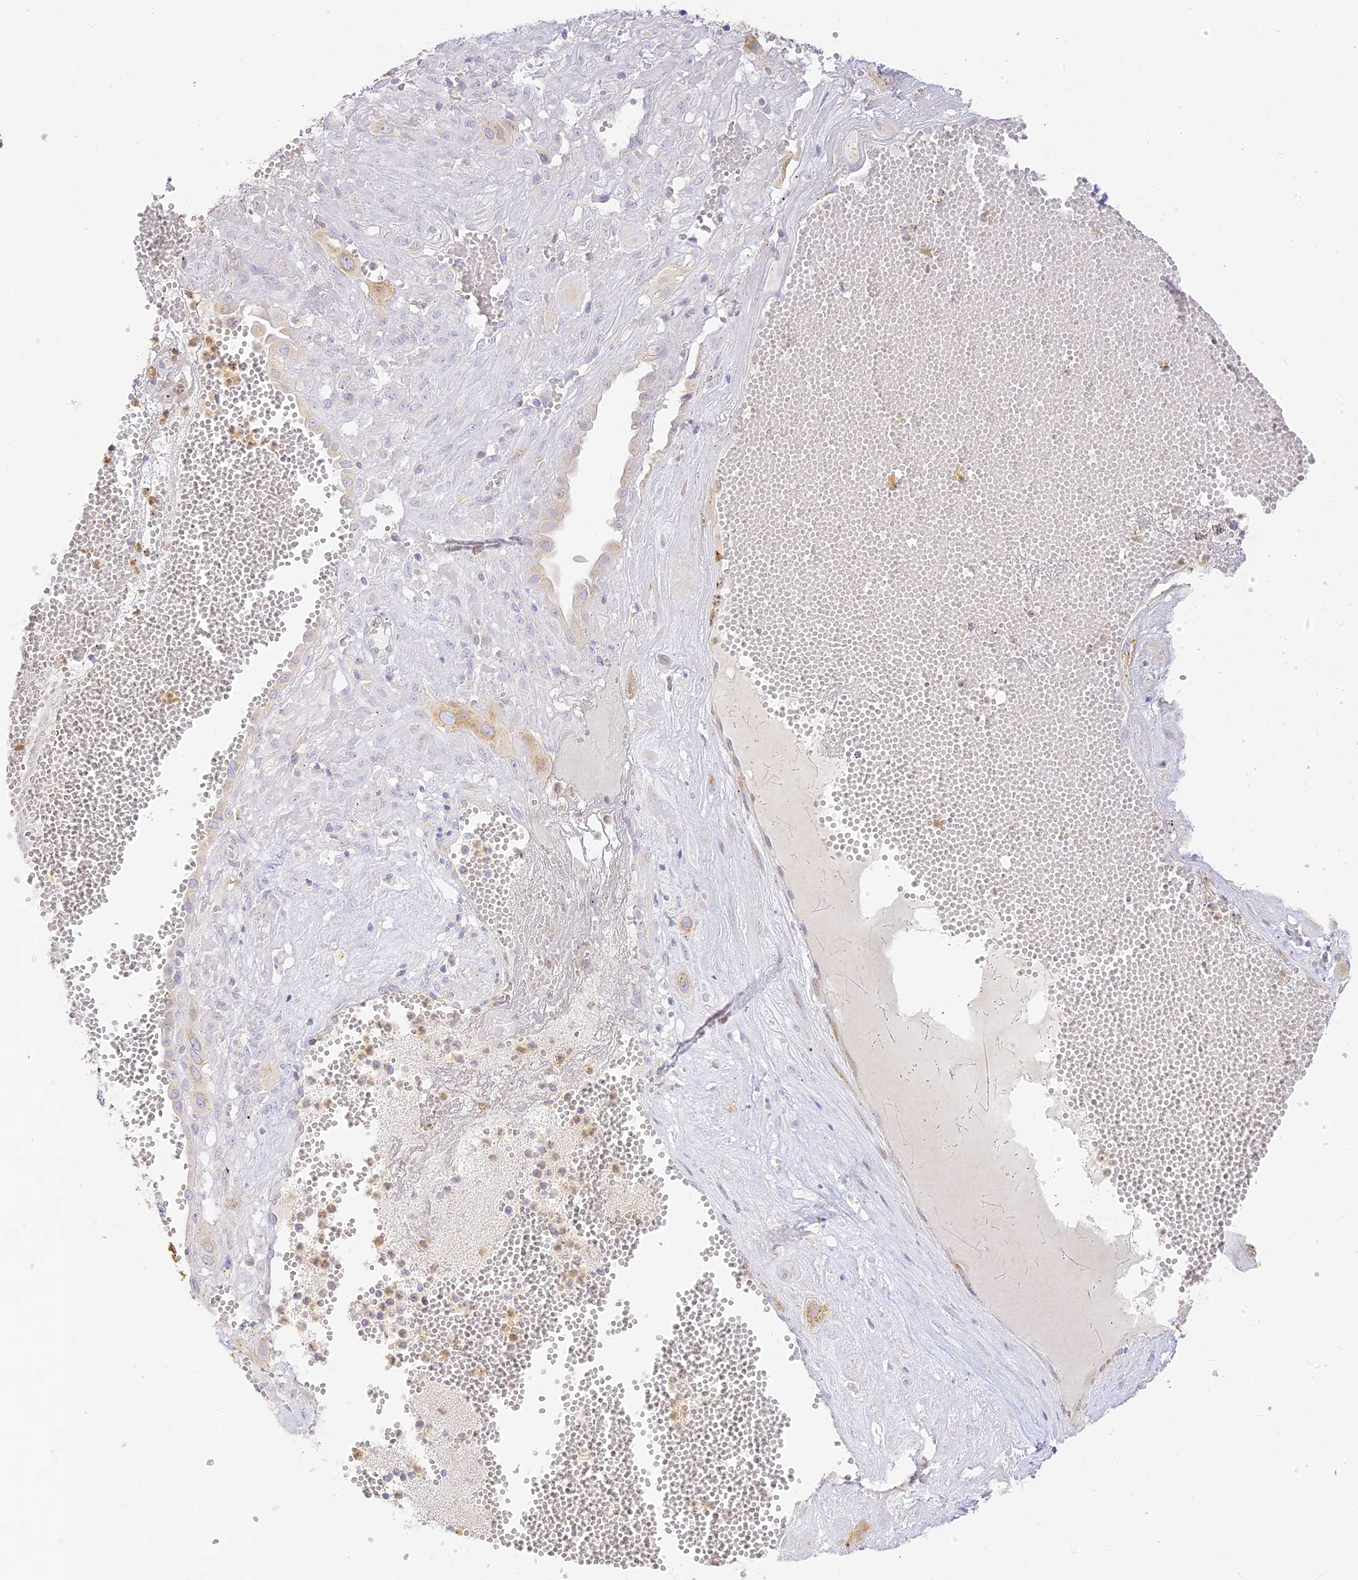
{"staining": {"intensity": "moderate", "quantity": "<25%", "location": "cytoplasmic/membranous"}, "tissue": "cervical cancer", "cell_type": "Tumor cells", "image_type": "cancer", "snomed": [{"axis": "morphology", "description": "Squamous cell carcinoma, NOS"}, {"axis": "topography", "description": "Cervix"}], "caption": "About <25% of tumor cells in cervical cancer (squamous cell carcinoma) show moderate cytoplasmic/membranous protein staining as visualized by brown immunohistochemical staining.", "gene": "SEC13", "patient": {"sex": "female", "age": 34}}